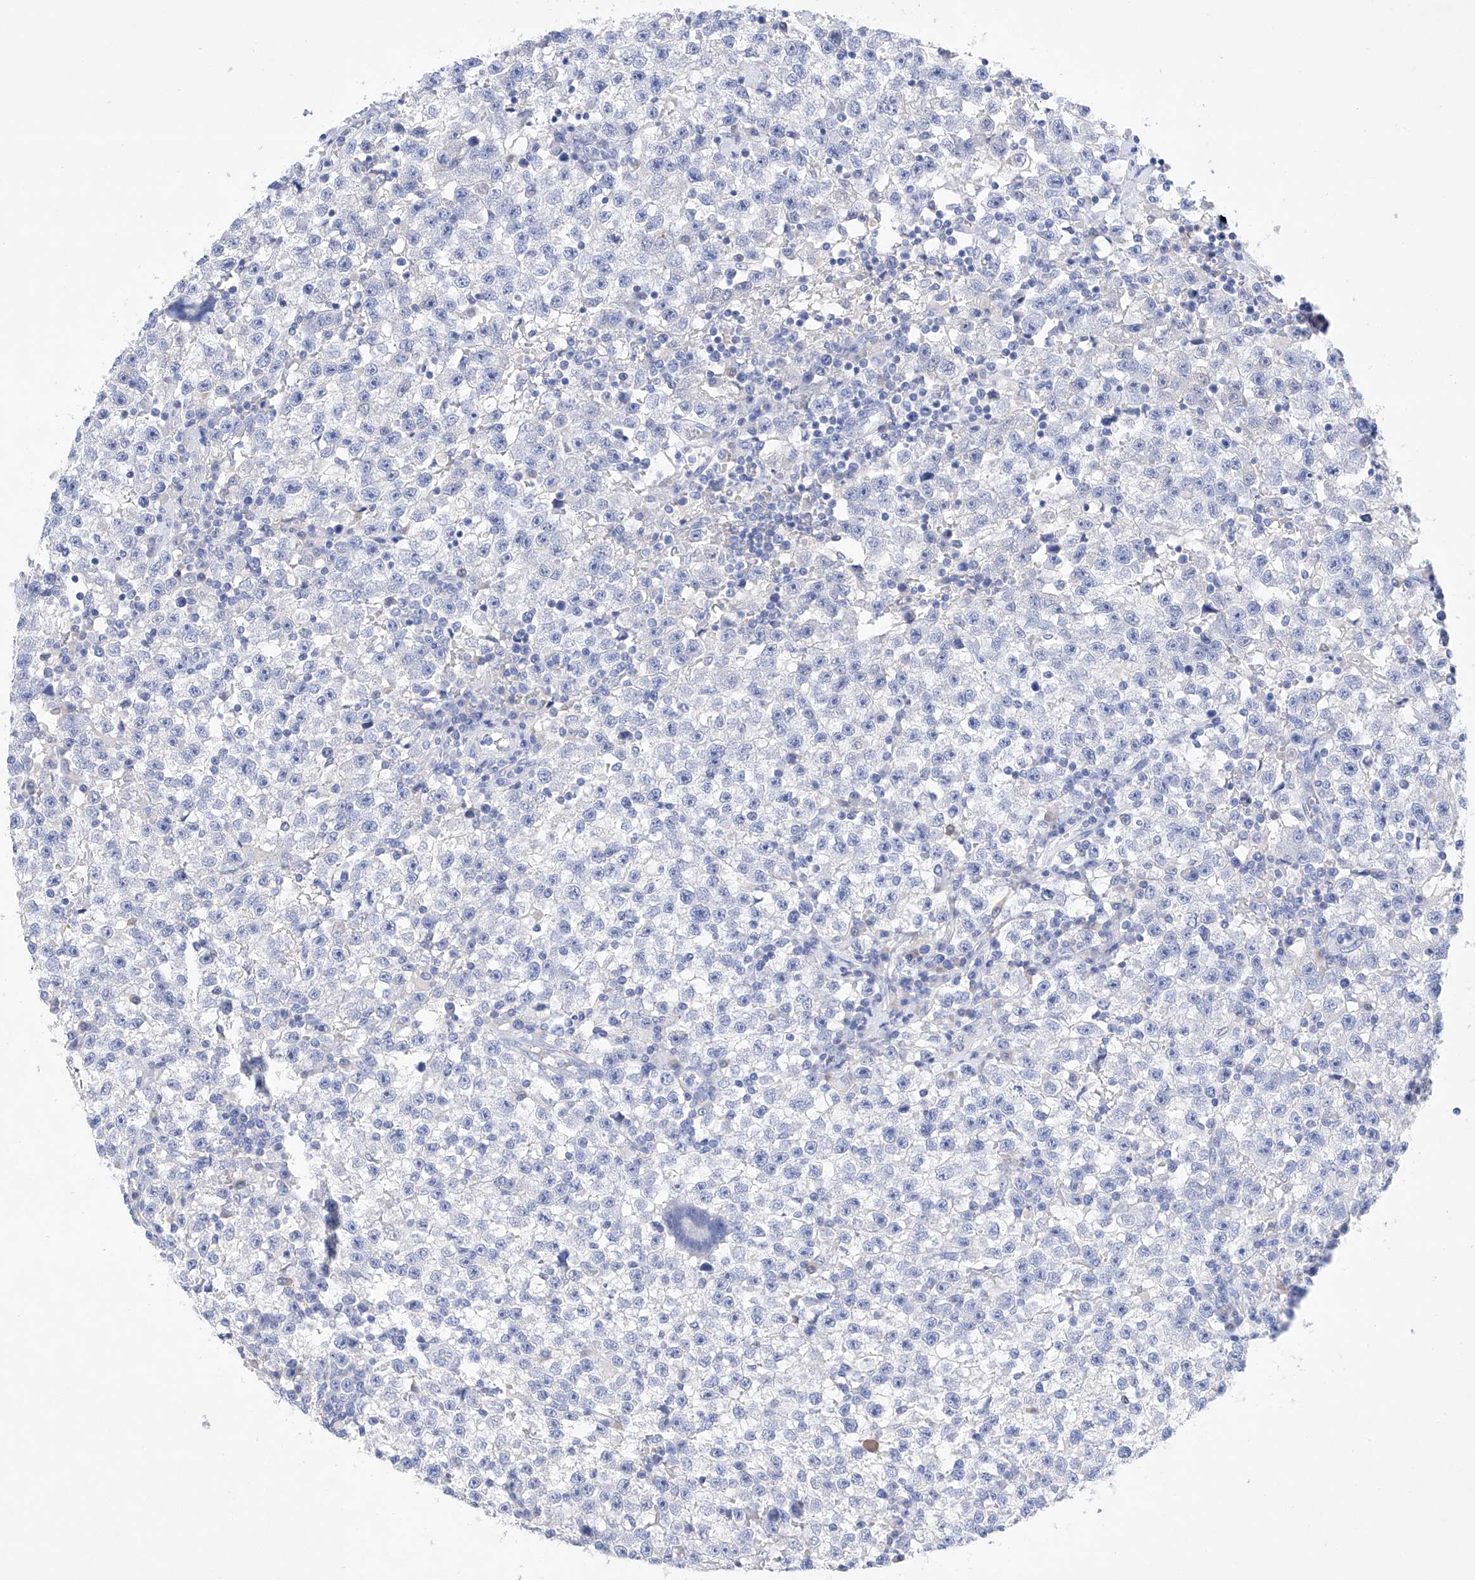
{"staining": {"intensity": "negative", "quantity": "none", "location": "none"}, "tissue": "testis cancer", "cell_type": "Tumor cells", "image_type": "cancer", "snomed": [{"axis": "morphology", "description": "Seminoma, NOS"}, {"axis": "topography", "description": "Testis"}], "caption": "An image of human testis cancer (seminoma) is negative for staining in tumor cells.", "gene": "LURAP1", "patient": {"sex": "male", "age": 22}}